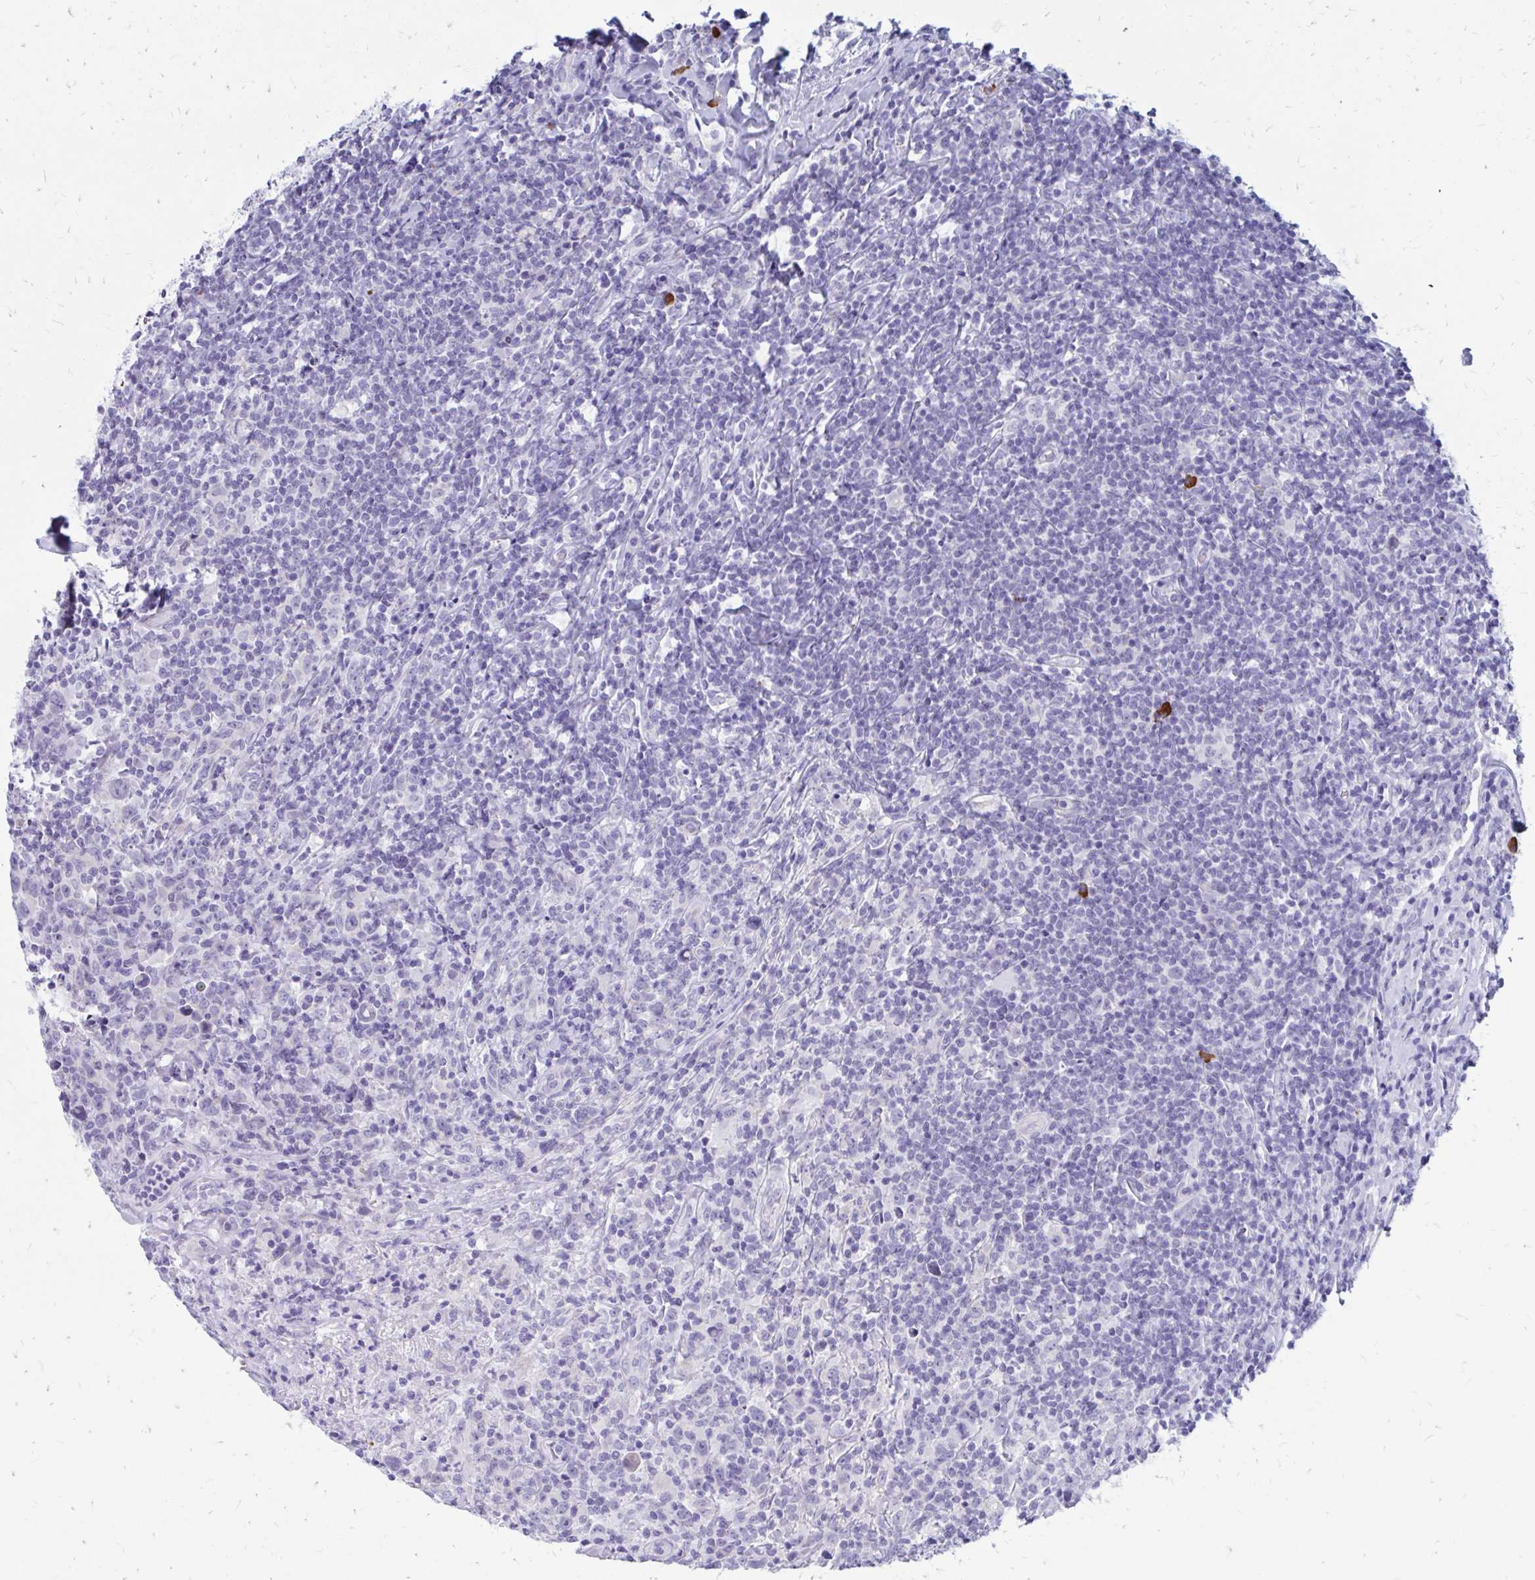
{"staining": {"intensity": "negative", "quantity": "none", "location": "none"}, "tissue": "lymphoma", "cell_type": "Tumor cells", "image_type": "cancer", "snomed": [{"axis": "morphology", "description": "Hodgkin's disease, NOS"}, {"axis": "topography", "description": "Lymph node"}], "caption": "A photomicrograph of human lymphoma is negative for staining in tumor cells.", "gene": "IGSF5", "patient": {"sex": "female", "age": 18}}